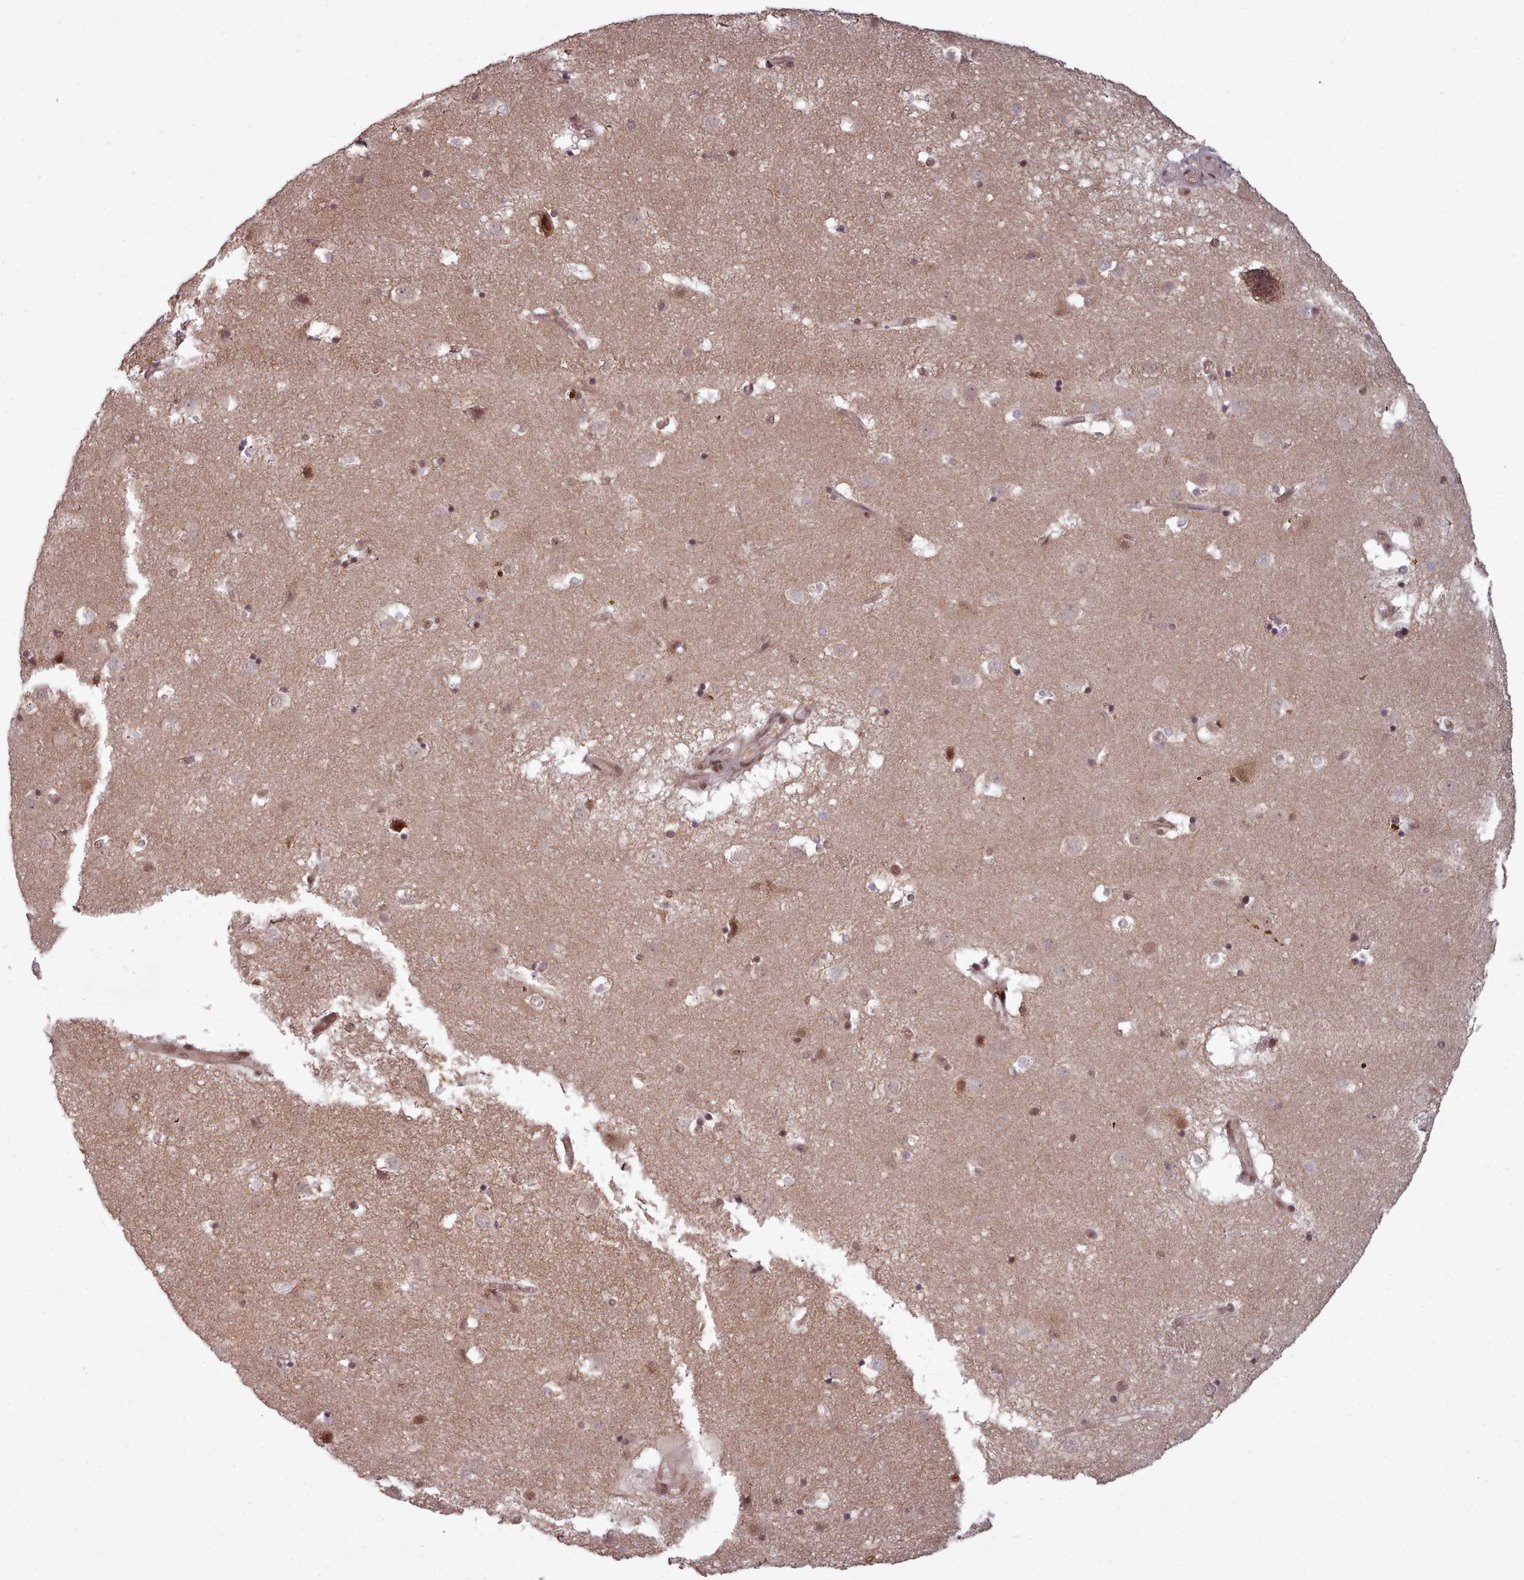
{"staining": {"intensity": "negative", "quantity": "none", "location": "none"}, "tissue": "caudate", "cell_type": "Glial cells", "image_type": "normal", "snomed": [{"axis": "morphology", "description": "Normal tissue, NOS"}, {"axis": "topography", "description": "Lateral ventricle wall"}], "caption": "High power microscopy micrograph of an immunohistochemistry image of normal caudate, revealing no significant staining in glial cells.", "gene": "DHX8", "patient": {"sex": "male", "age": 70}}